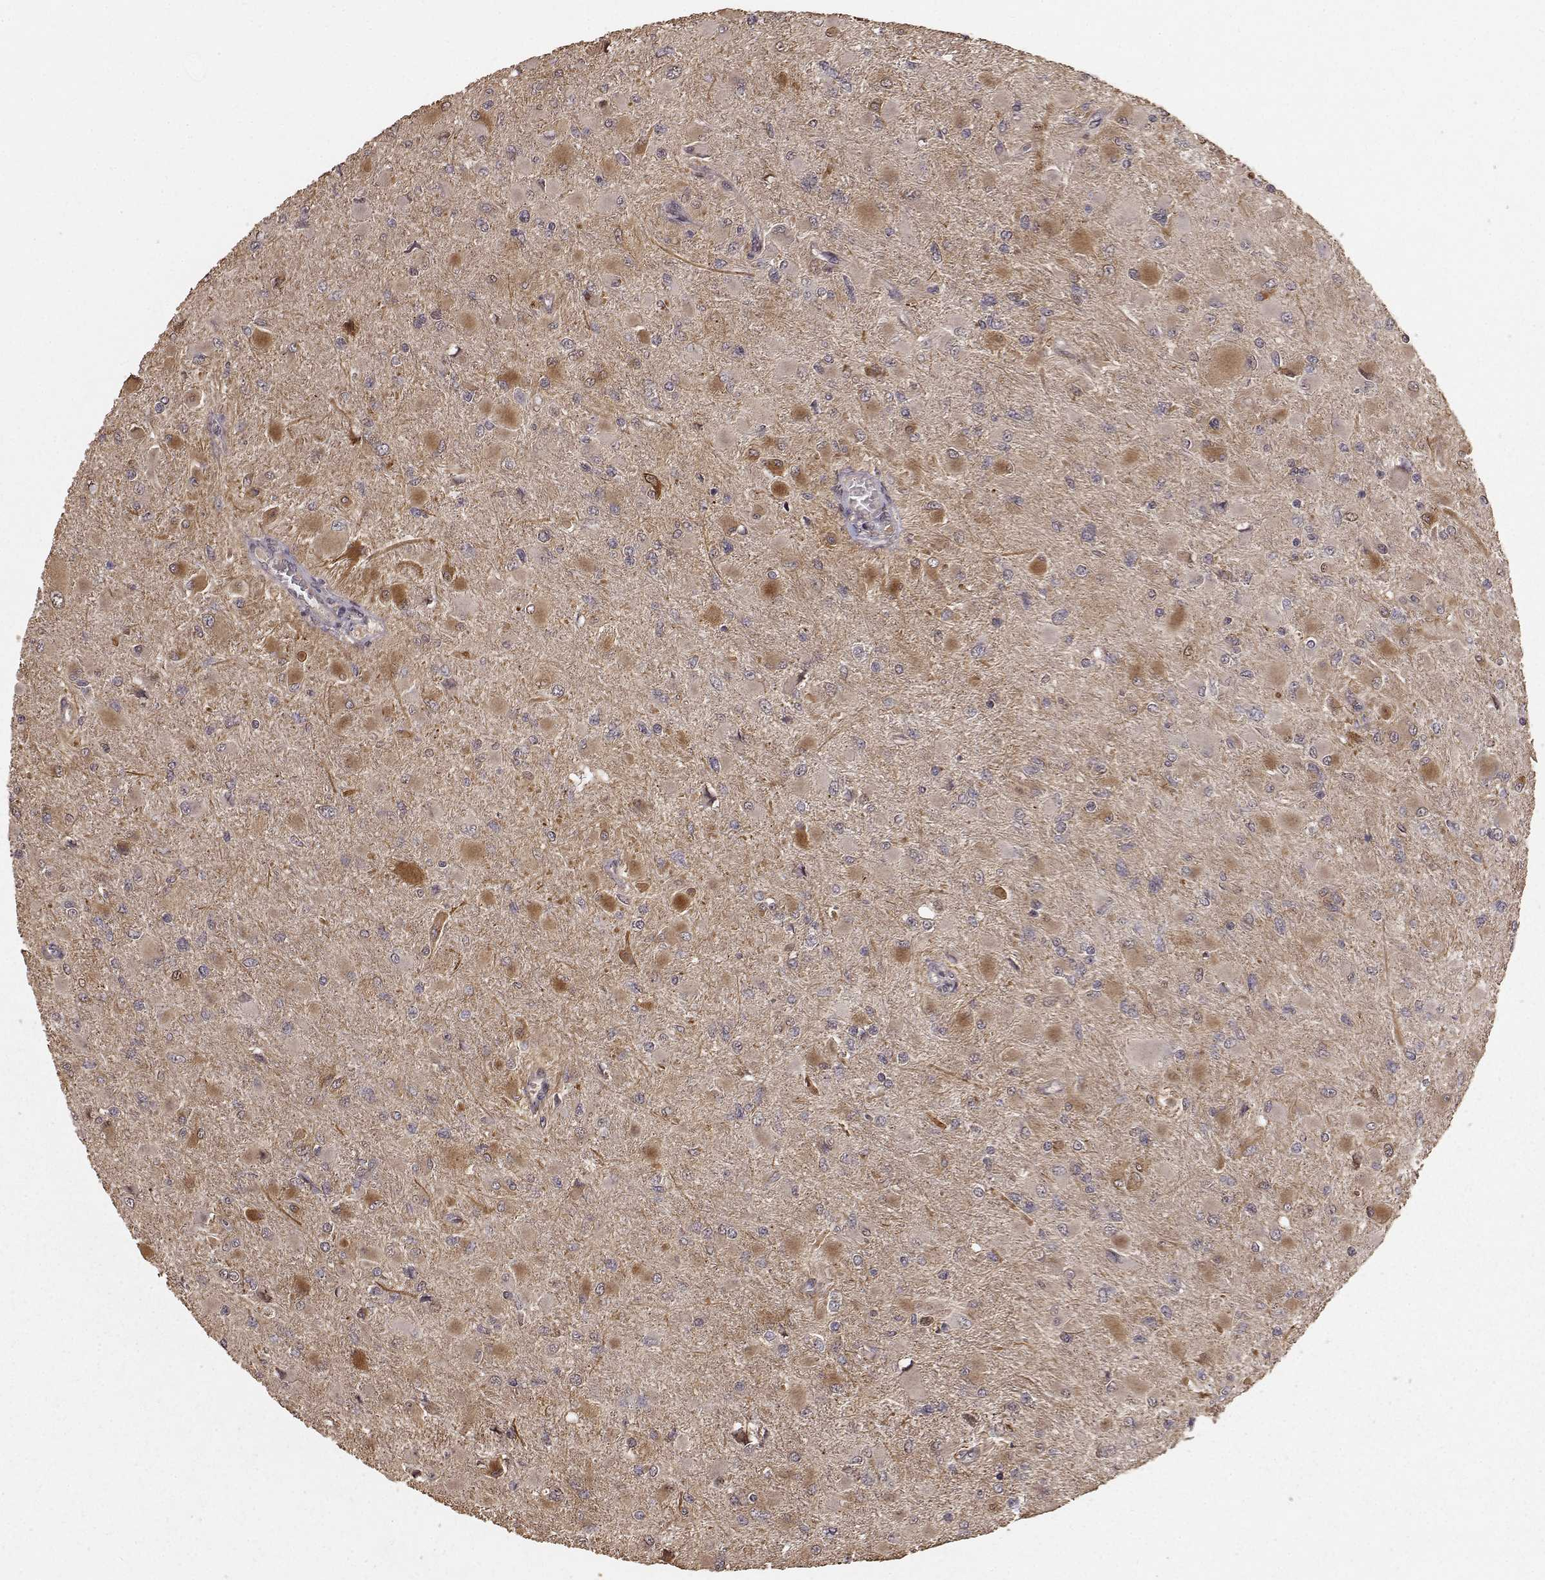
{"staining": {"intensity": "weak", "quantity": ">75%", "location": "cytoplasmic/membranous"}, "tissue": "glioma", "cell_type": "Tumor cells", "image_type": "cancer", "snomed": [{"axis": "morphology", "description": "Glioma, malignant, High grade"}, {"axis": "topography", "description": "Cerebral cortex"}], "caption": "A histopathology image showing weak cytoplasmic/membranous expression in about >75% of tumor cells in glioma, as visualized by brown immunohistochemical staining.", "gene": "USP15", "patient": {"sex": "female", "age": 36}}